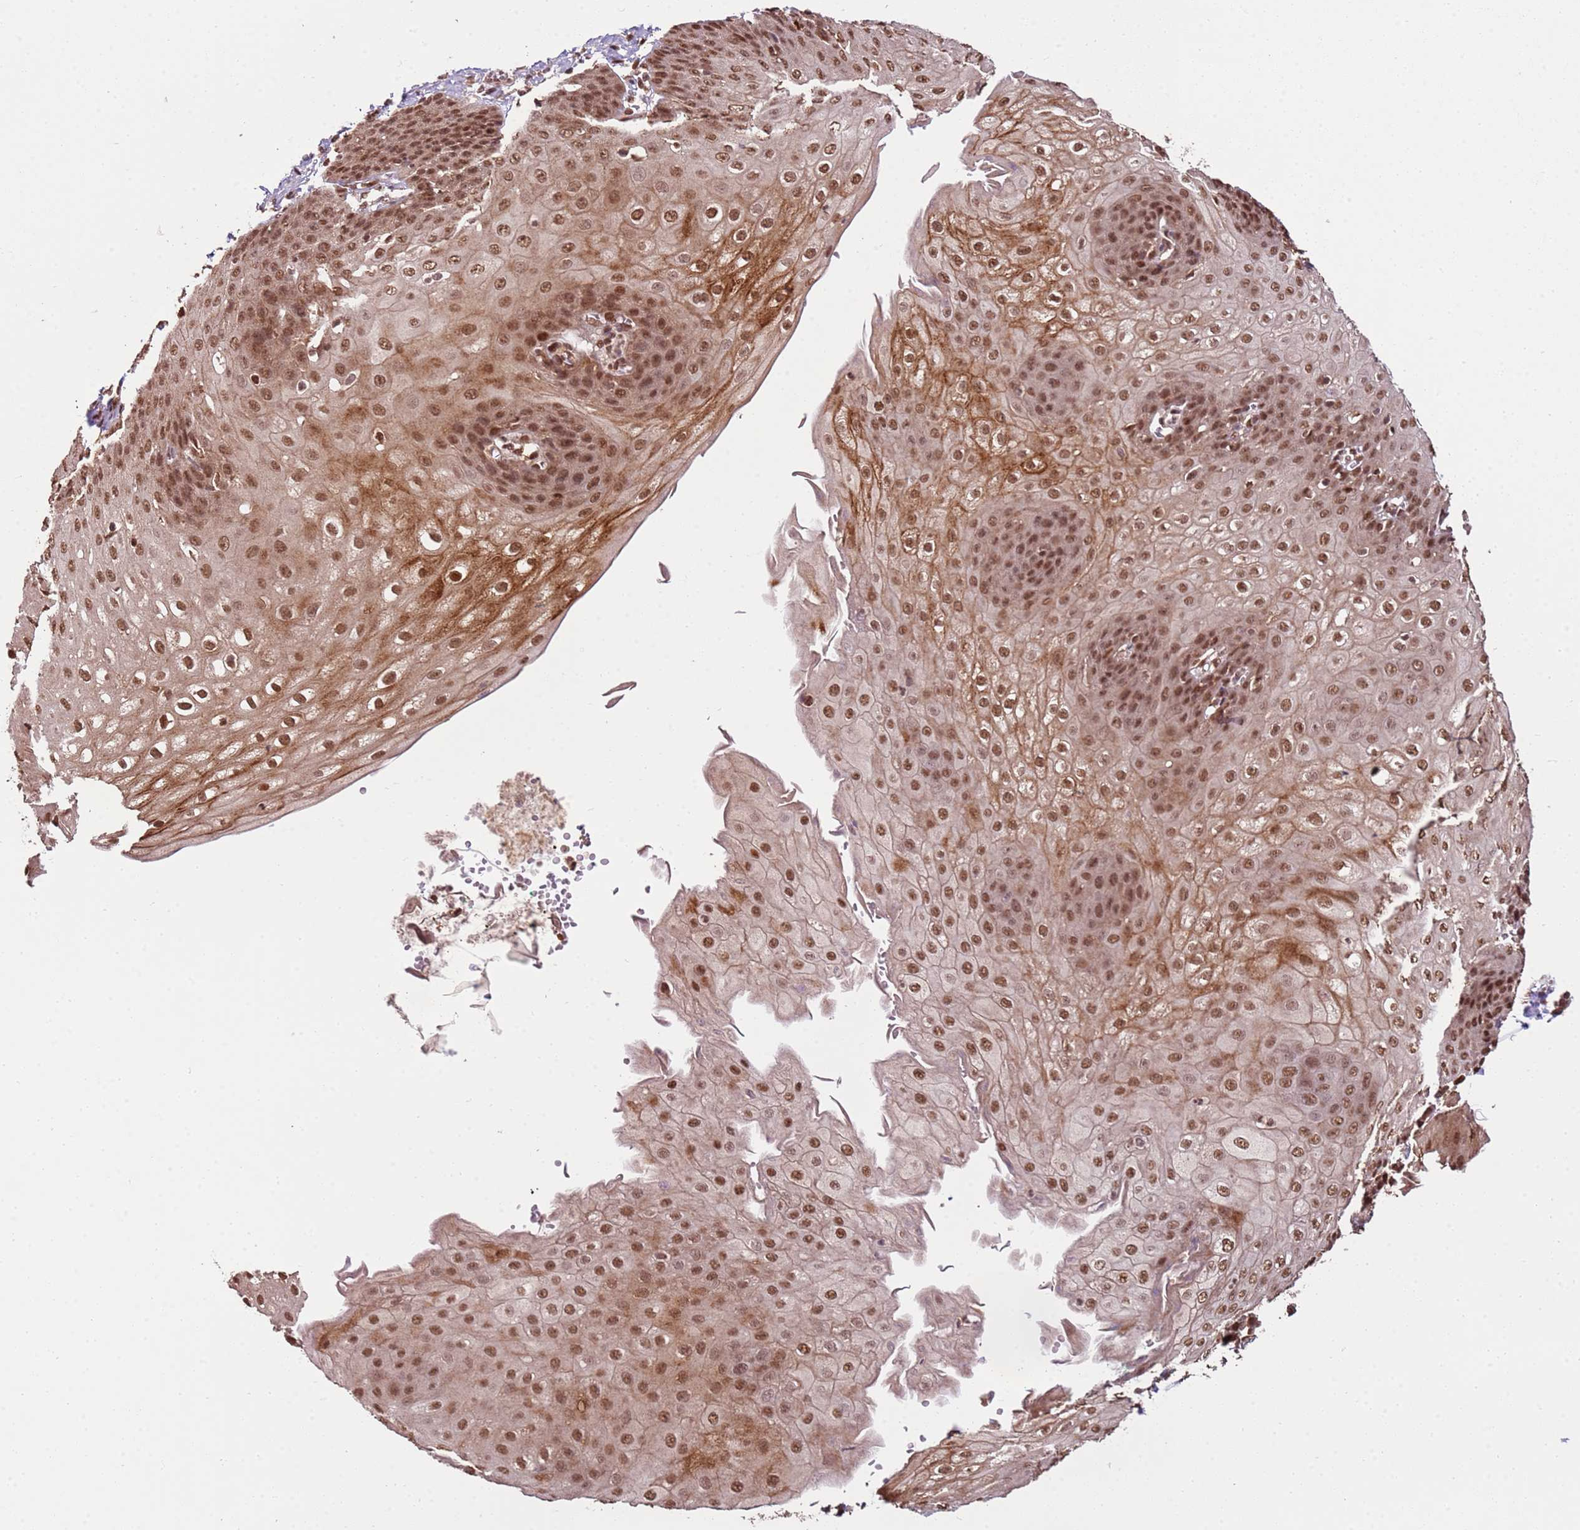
{"staining": {"intensity": "strong", "quantity": ">75%", "location": "cytoplasmic/membranous,nuclear"}, "tissue": "esophagus", "cell_type": "Squamous epithelial cells", "image_type": "normal", "snomed": [{"axis": "morphology", "description": "Normal tissue, NOS"}, {"axis": "topography", "description": "Esophagus"}], "caption": "Squamous epithelial cells exhibit high levels of strong cytoplasmic/membranous,nuclear expression in about >75% of cells in benign human esophagus. Immunohistochemistry stains the protein of interest in brown and the nuclei are stained blue.", "gene": "ZBTB12", "patient": {"sex": "male", "age": 71}}